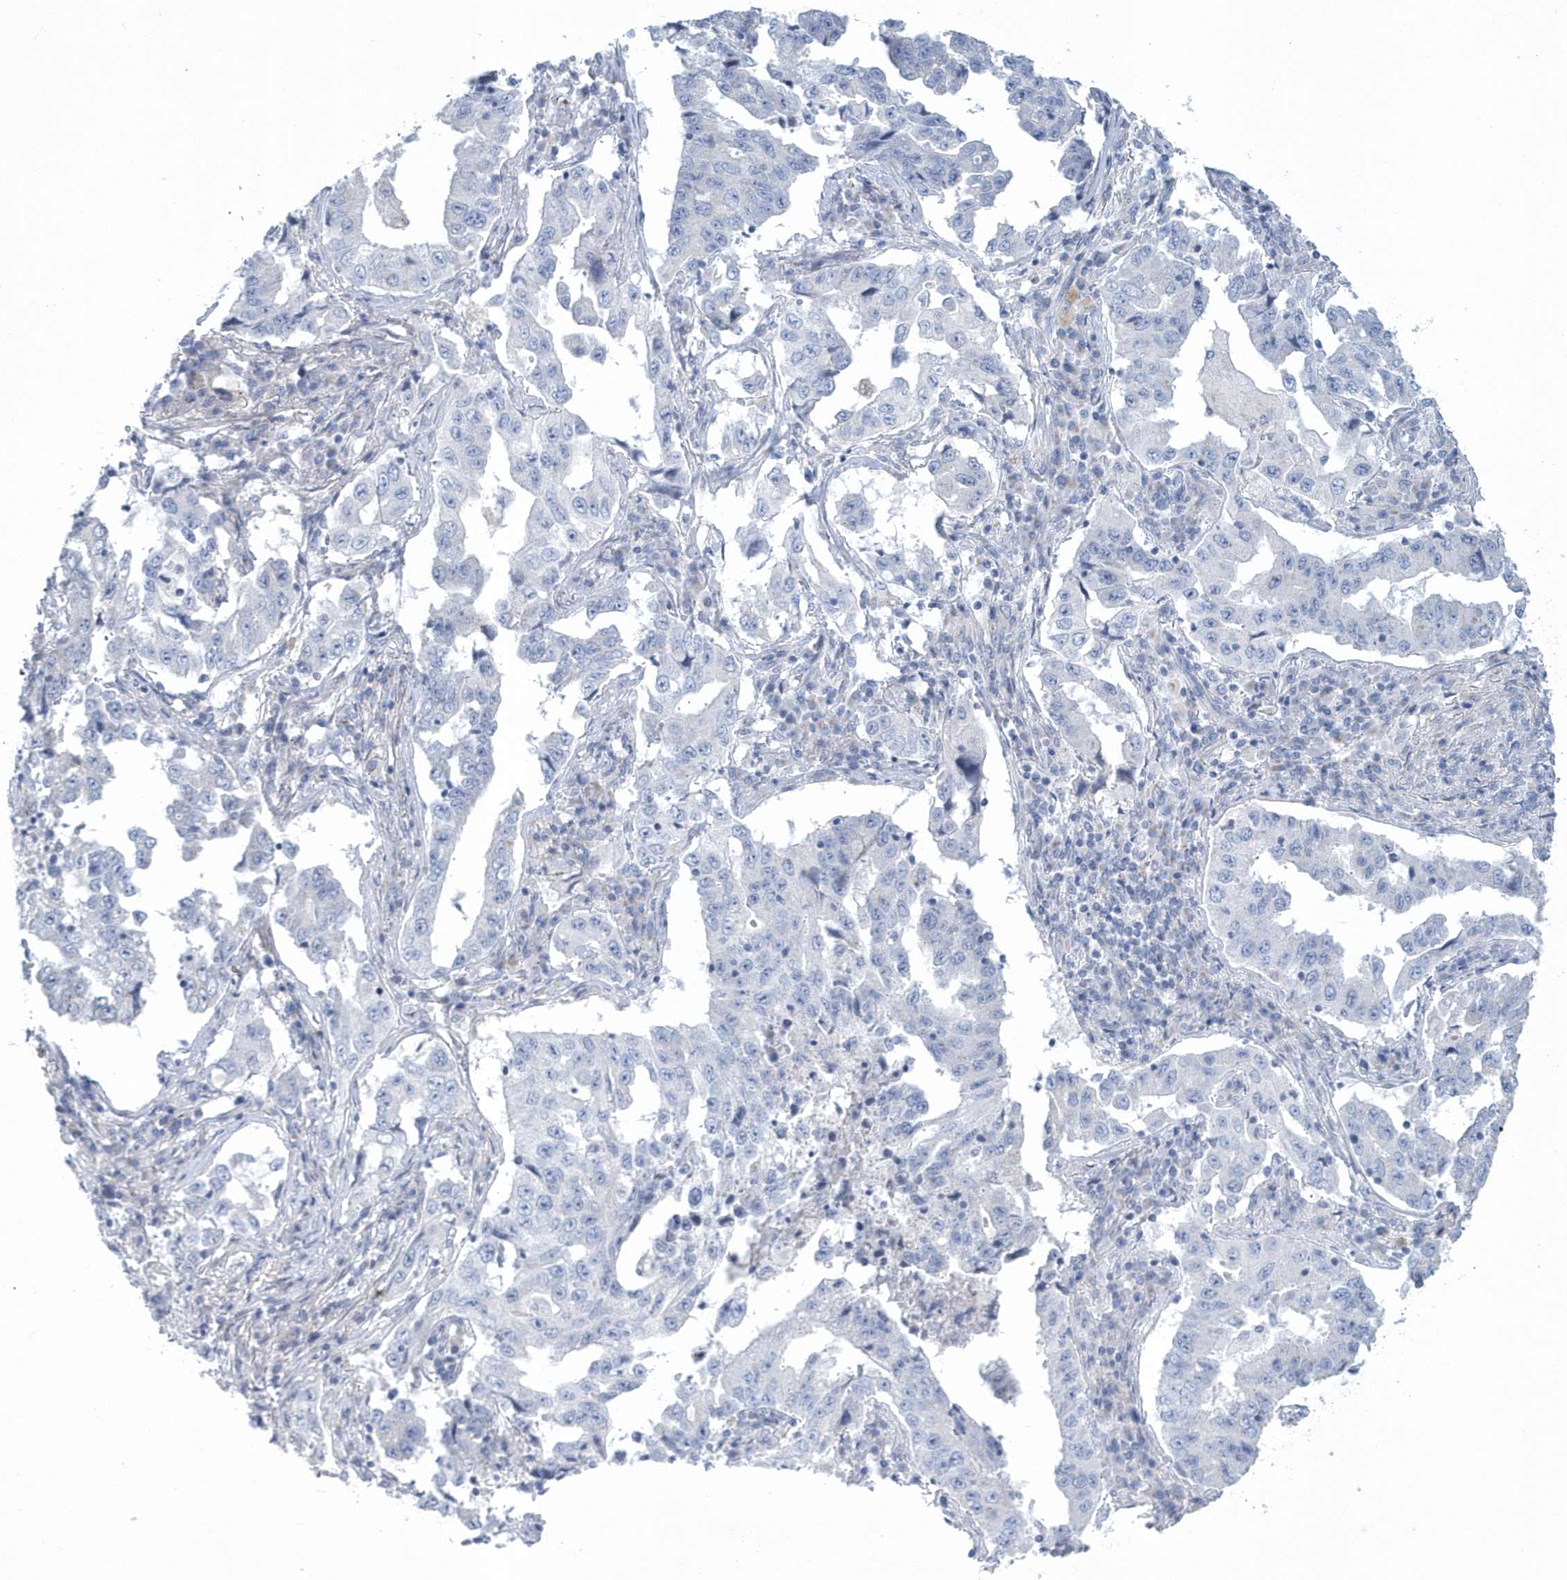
{"staining": {"intensity": "negative", "quantity": "none", "location": "none"}, "tissue": "lung cancer", "cell_type": "Tumor cells", "image_type": "cancer", "snomed": [{"axis": "morphology", "description": "Adenocarcinoma, NOS"}, {"axis": "topography", "description": "Lung"}], "caption": "High power microscopy micrograph of an immunohistochemistry (IHC) histopathology image of adenocarcinoma (lung), revealing no significant staining in tumor cells.", "gene": "SPATA18", "patient": {"sex": "female", "age": 51}}